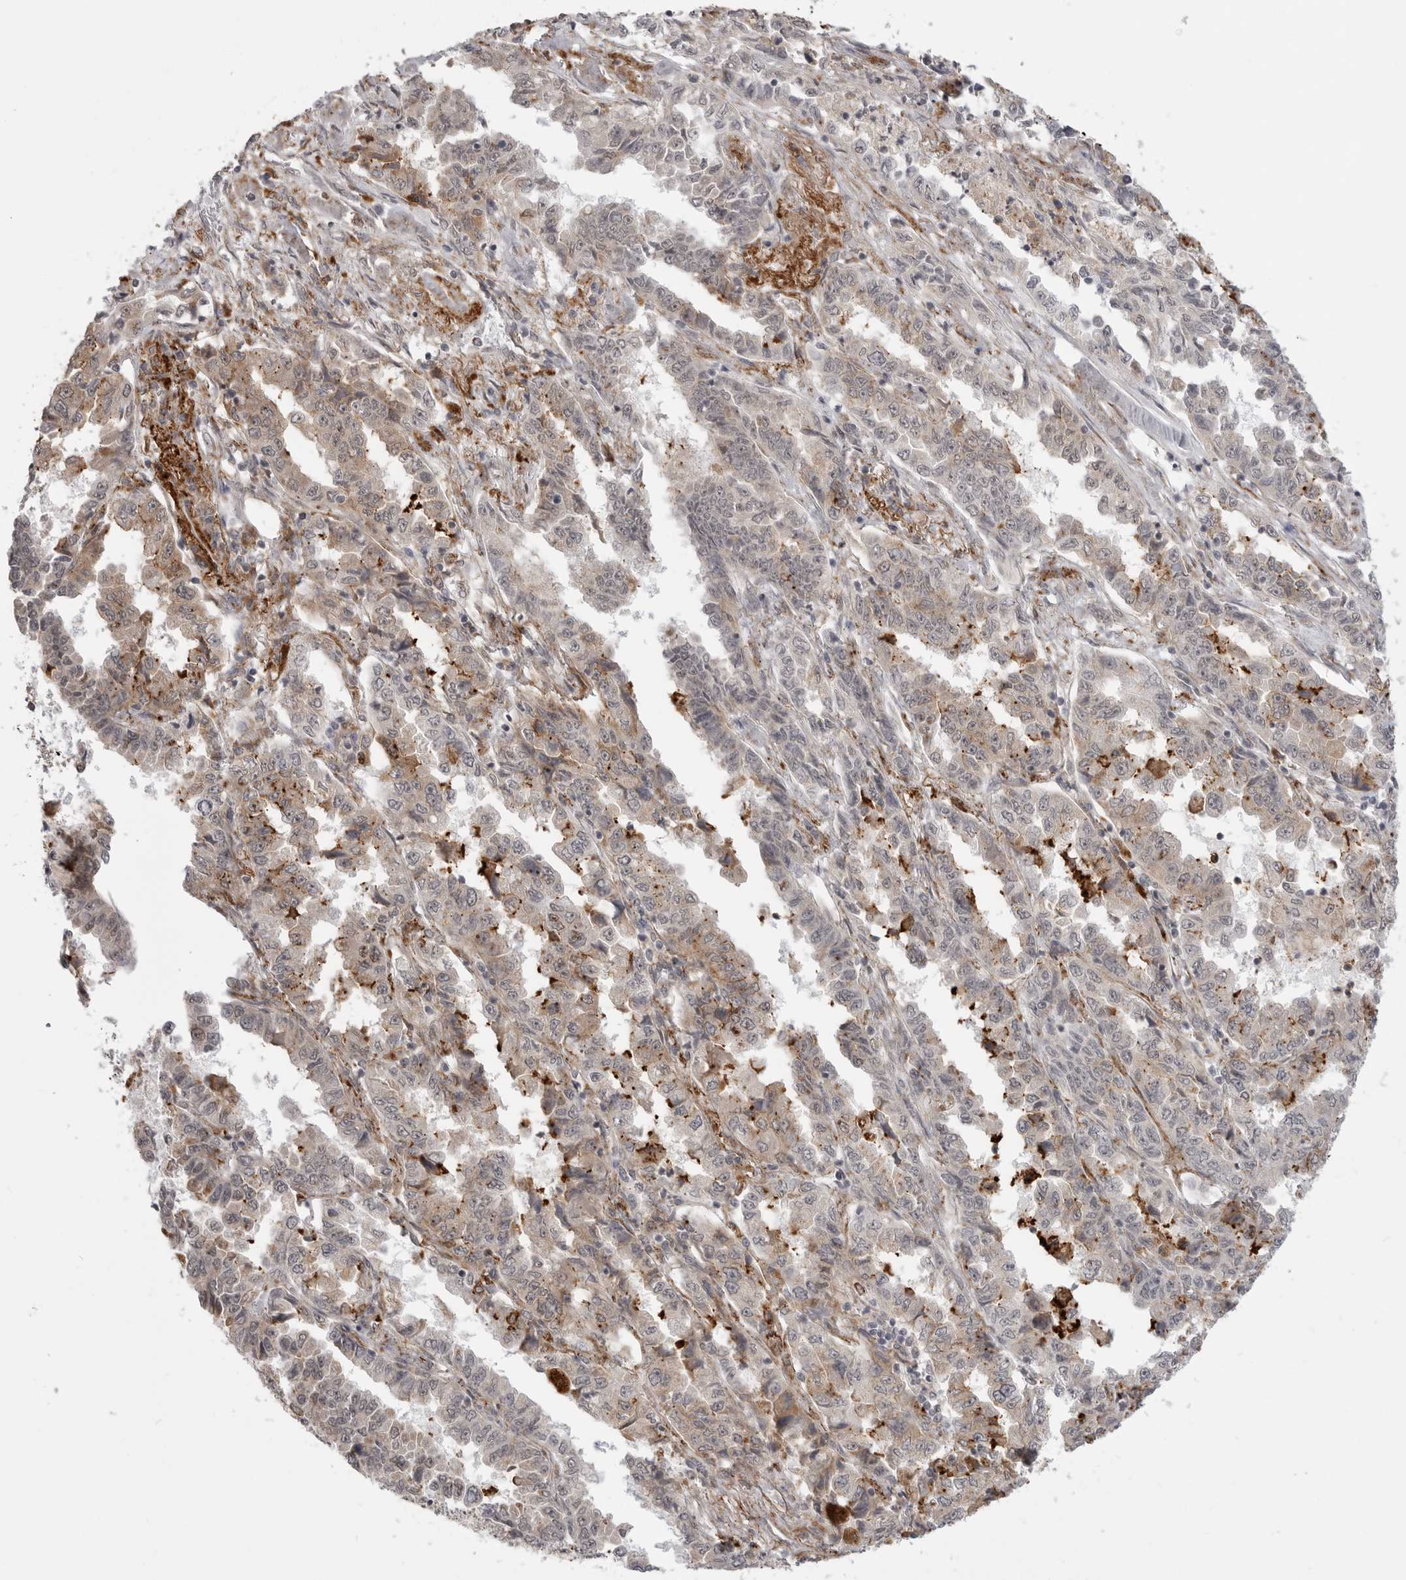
{"staining": {"intensity": "moderate", "quantity": "<25%", "location": "cytoplasmic/membranous"}, "tissue": "lung cancer", "cell_type": "Tumor cells", "image_type": "cancer", "snomed": [{"axis": "morphology", "description": "Adenocarcinoma, NOS"}, {"axis": "topography", "description": "Lung"}], "caption": "Tumor cells reveal low levels of moderate cytoplasmic/membranous positivity in about <25% of cells in lung cancer. (Brightfield microscopy of DAB IHC at high magnification).", "gene": "KALRN", "patient": {"sex": "female", "age": 51}}